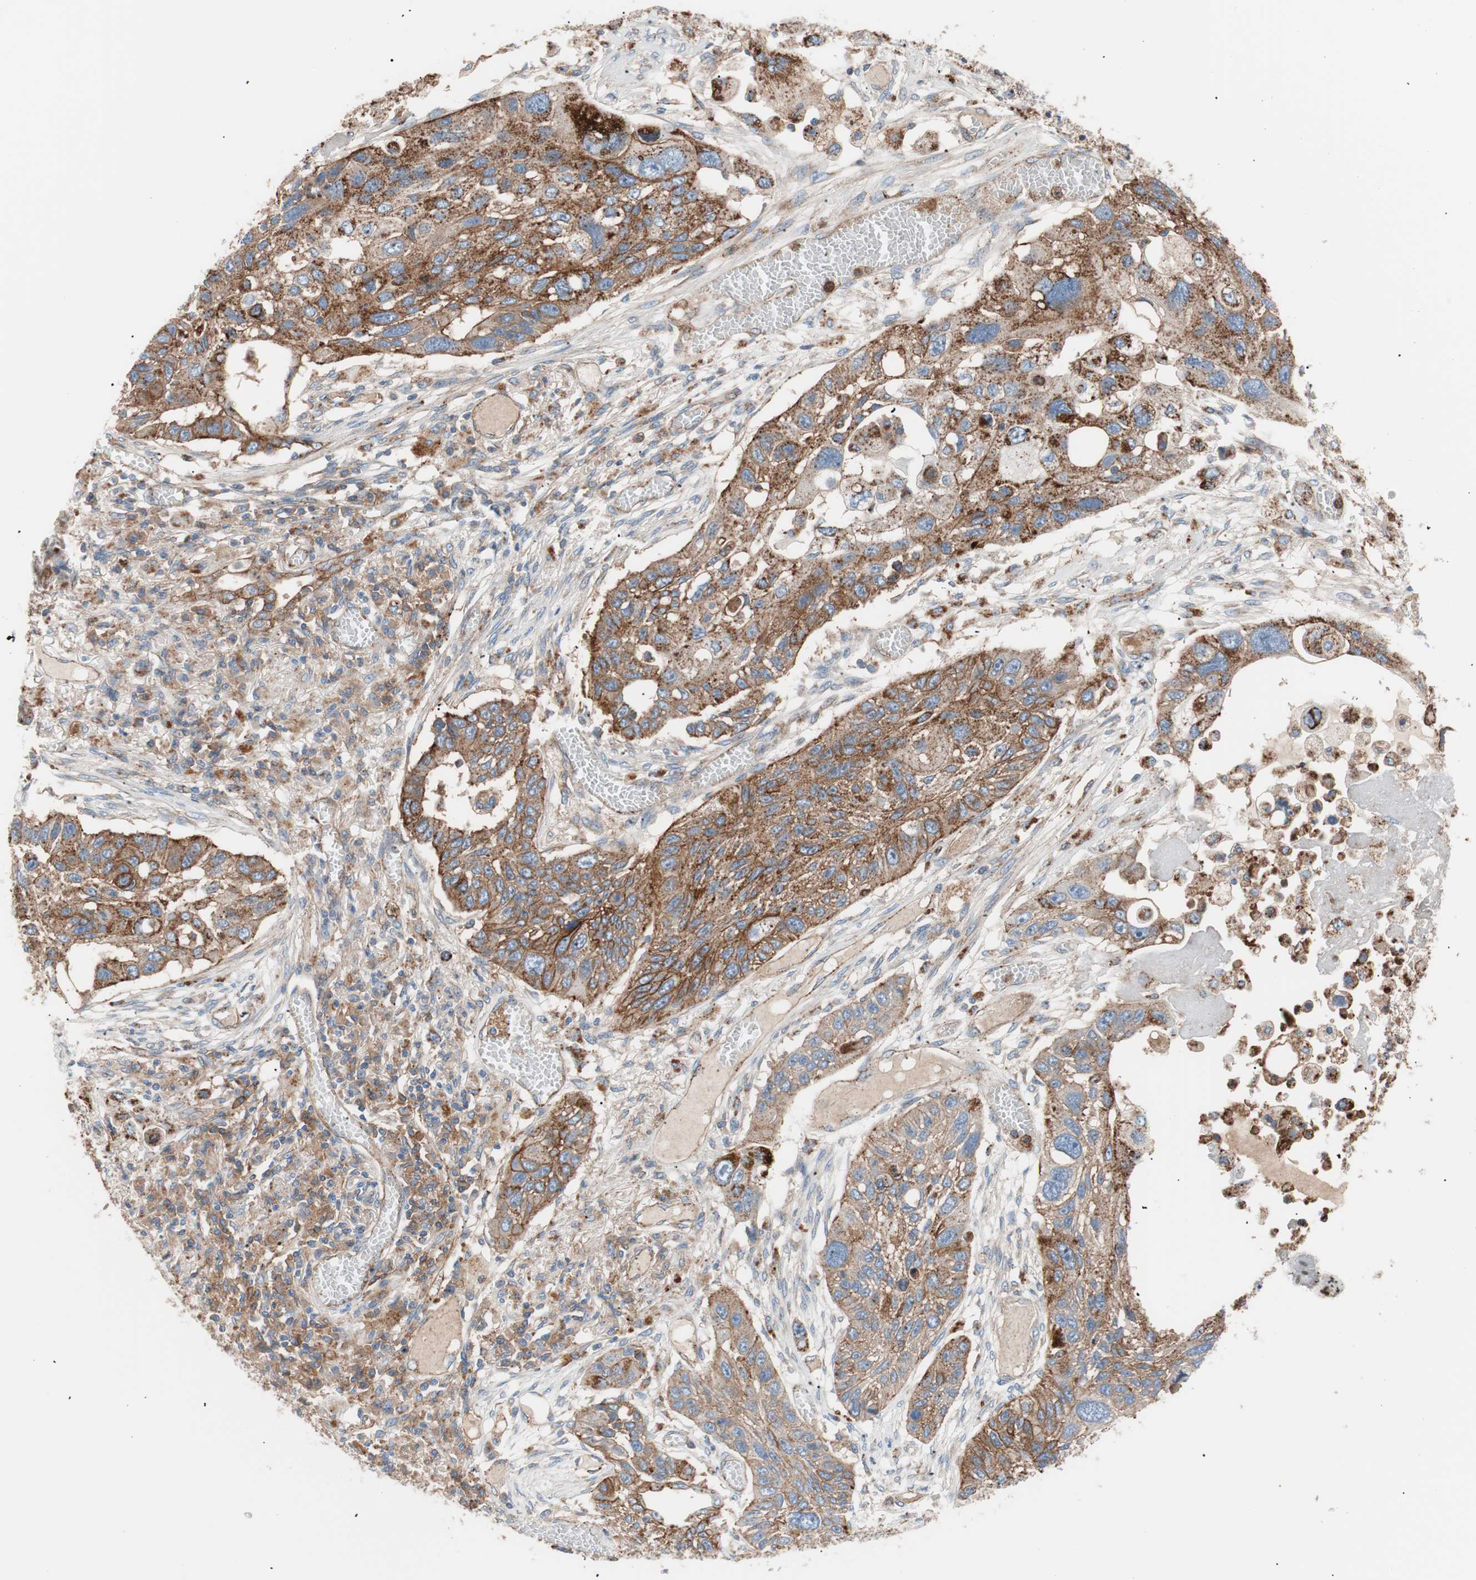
{"staining": {"intensity": "moderate", "quantity": ">75%", "location": "cytoplasmic/membranous"}, "tissue": "lung cancer", "cell_type": "Tumor cells", "image_type": "cancer", "snomed": [{"axis": "morphology", "description": "Squamous cell carcinoma, NOS"}, {"axis": "topography", "description": "Lung"}], "caption": "About >75% of tumor cells in human lung squamous cell carcinoma reveal moderate cytoplasmic/membranous protein expression as visualized by brown immunohistochemical staining.", "gene": "FLOT2", "patient": {"sex": "male", "age": 71}}